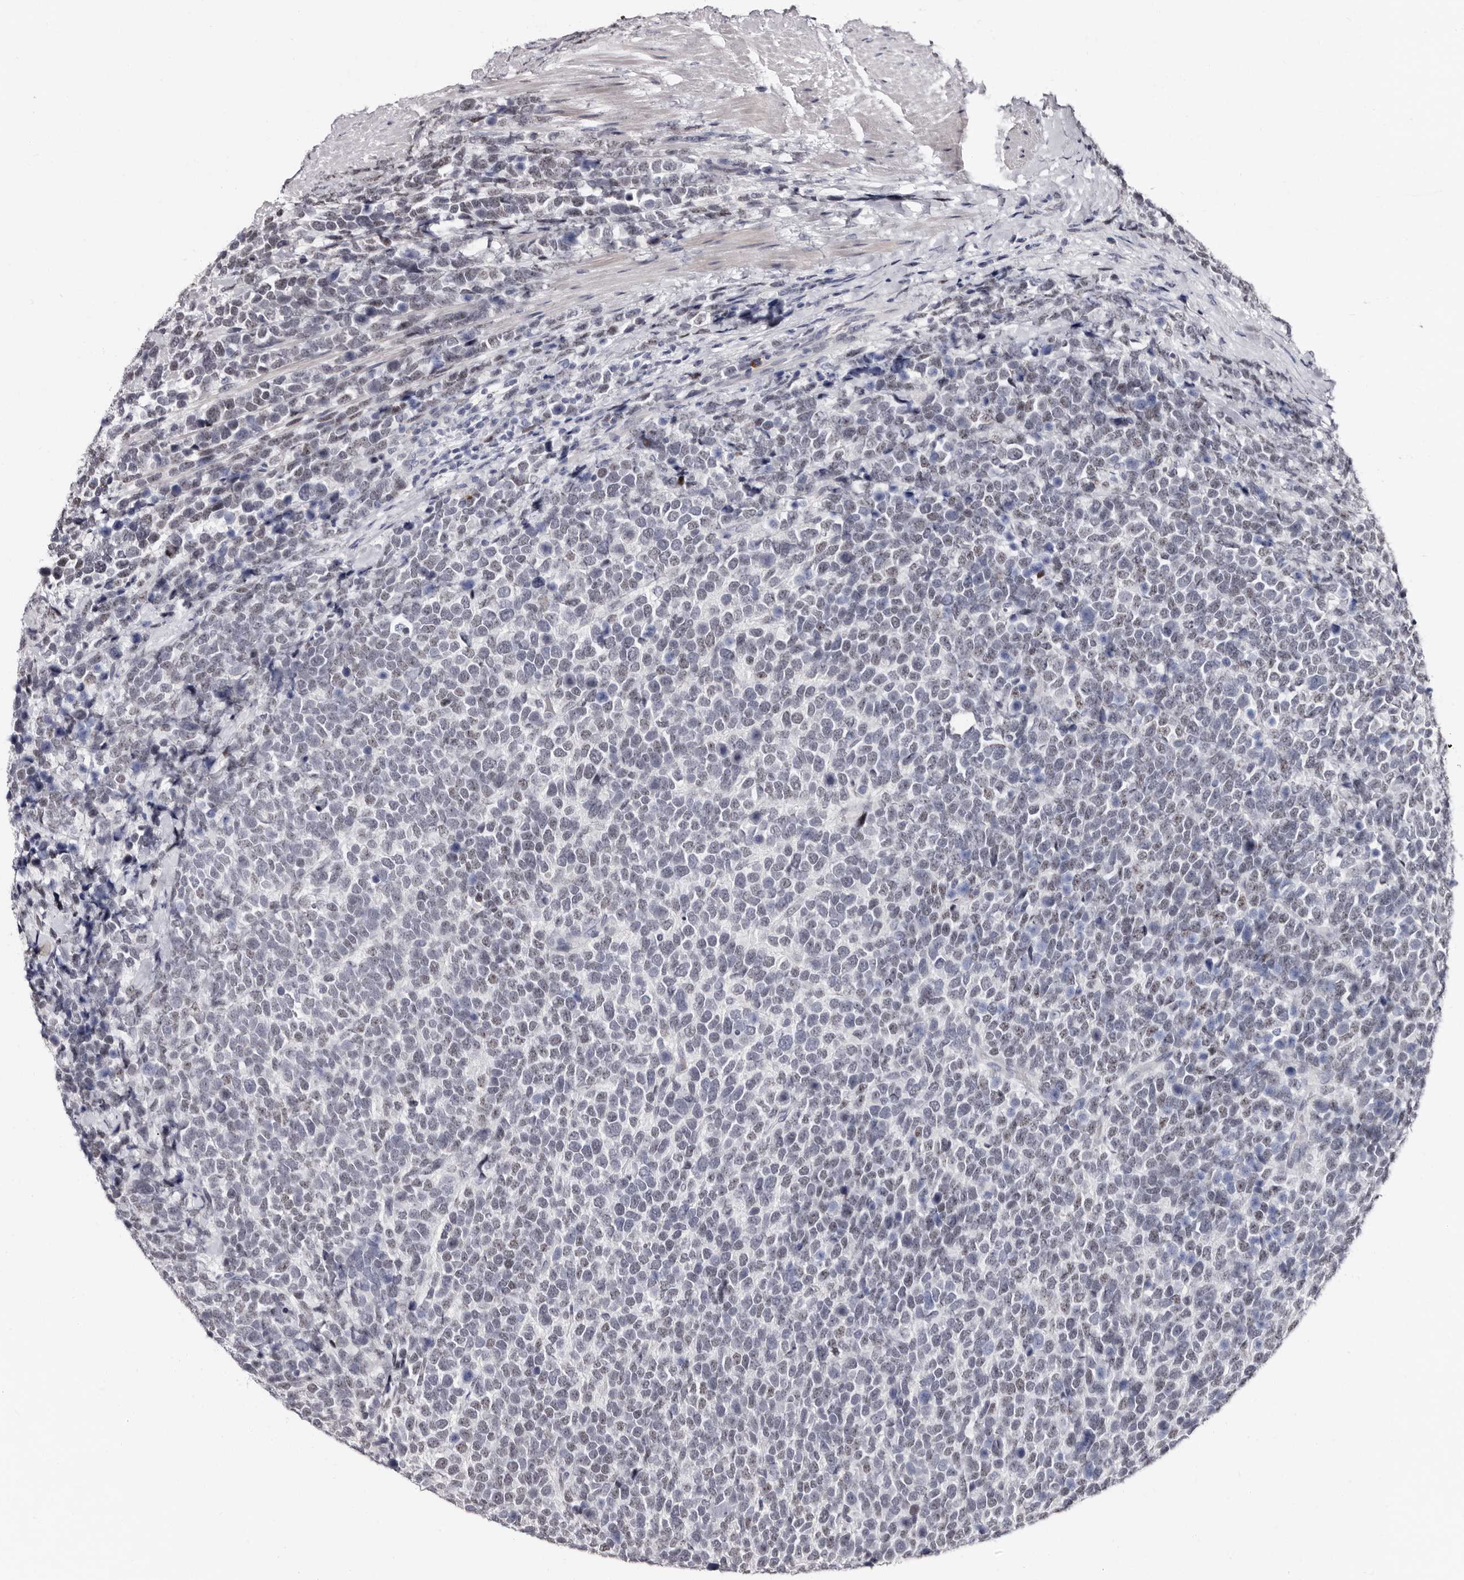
{"staining": {"intensity": "weak", "quantity": "<25%", "location": "nuclear"}, "tissue": "urothelial cancer", "cell_type": "Tumor cells", "image_type": "cancer", "snomed": [{"axis": "morphology", "description": "Urothelial carcinoma, High grade"}, {"axis": "topography", "description": "Urinary bladder"}], "caption": "IHC photomicrograph of neoplastic tissue: human urothelial carcinoma (high-grade) stained with DAB displays no significant protein staining in tumor cells.", "gene": "TBC1D22B", "patient": {"sex": "female", "age": 82}}